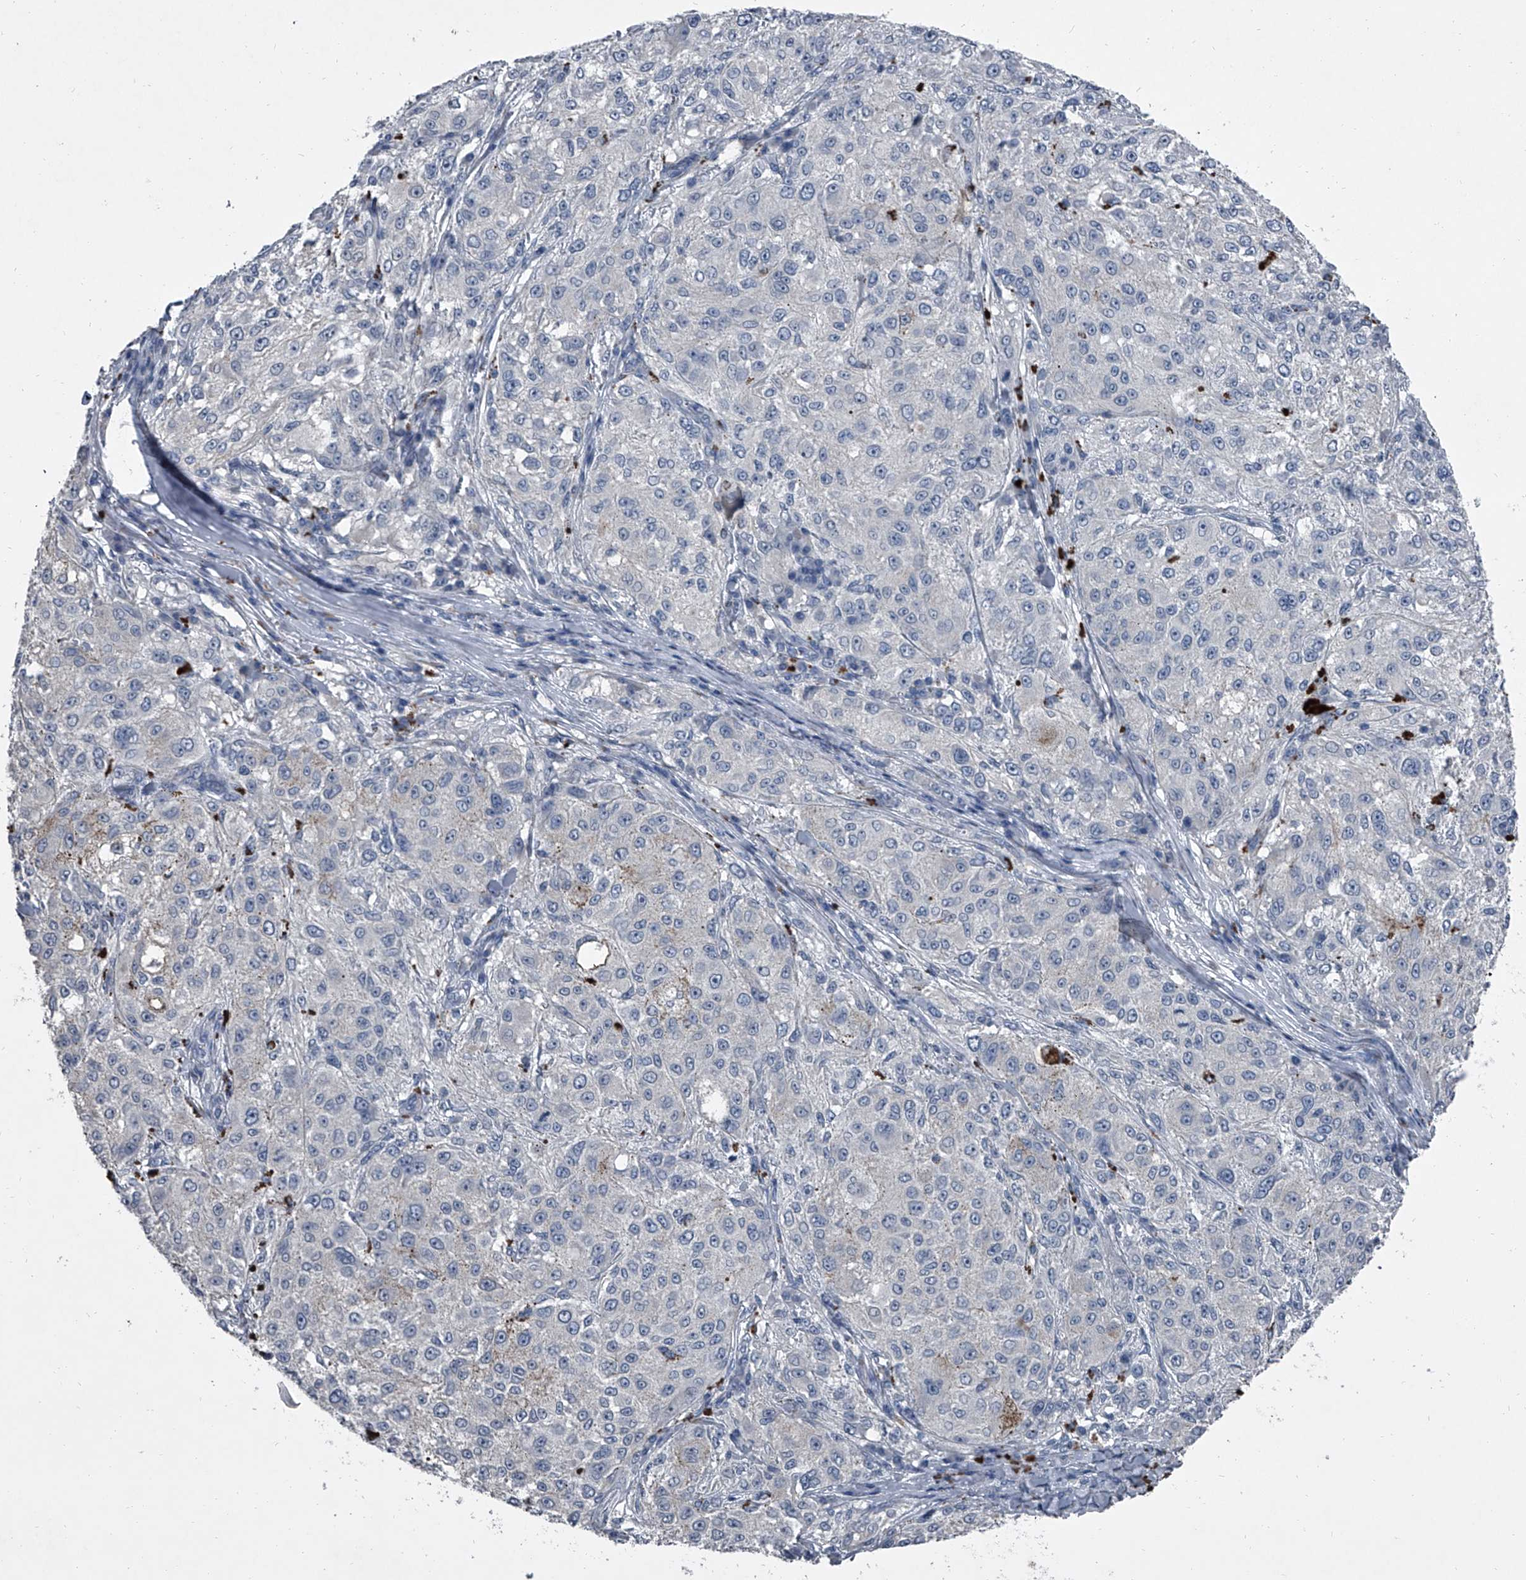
{"staining": {"intensity": "negative", "quantity": "none", "location": "none"}, "tissue": "melanoma", "cell_type": "Tumor cells", "image_type": "cancer", "snomed": [{"axis": "morphology", "description": "Necrosis, NOS"}, {"axis": "morphology", "description": "Malignant melanoma, NOS"}, {"axis": "topography", "description": "Skin"}], "caption": "Image shows no protein staining in tumor cells of malignant melanoma tissue.", "gene": "HEPHL1", "patient": {"sex": "female", "age": 87}}